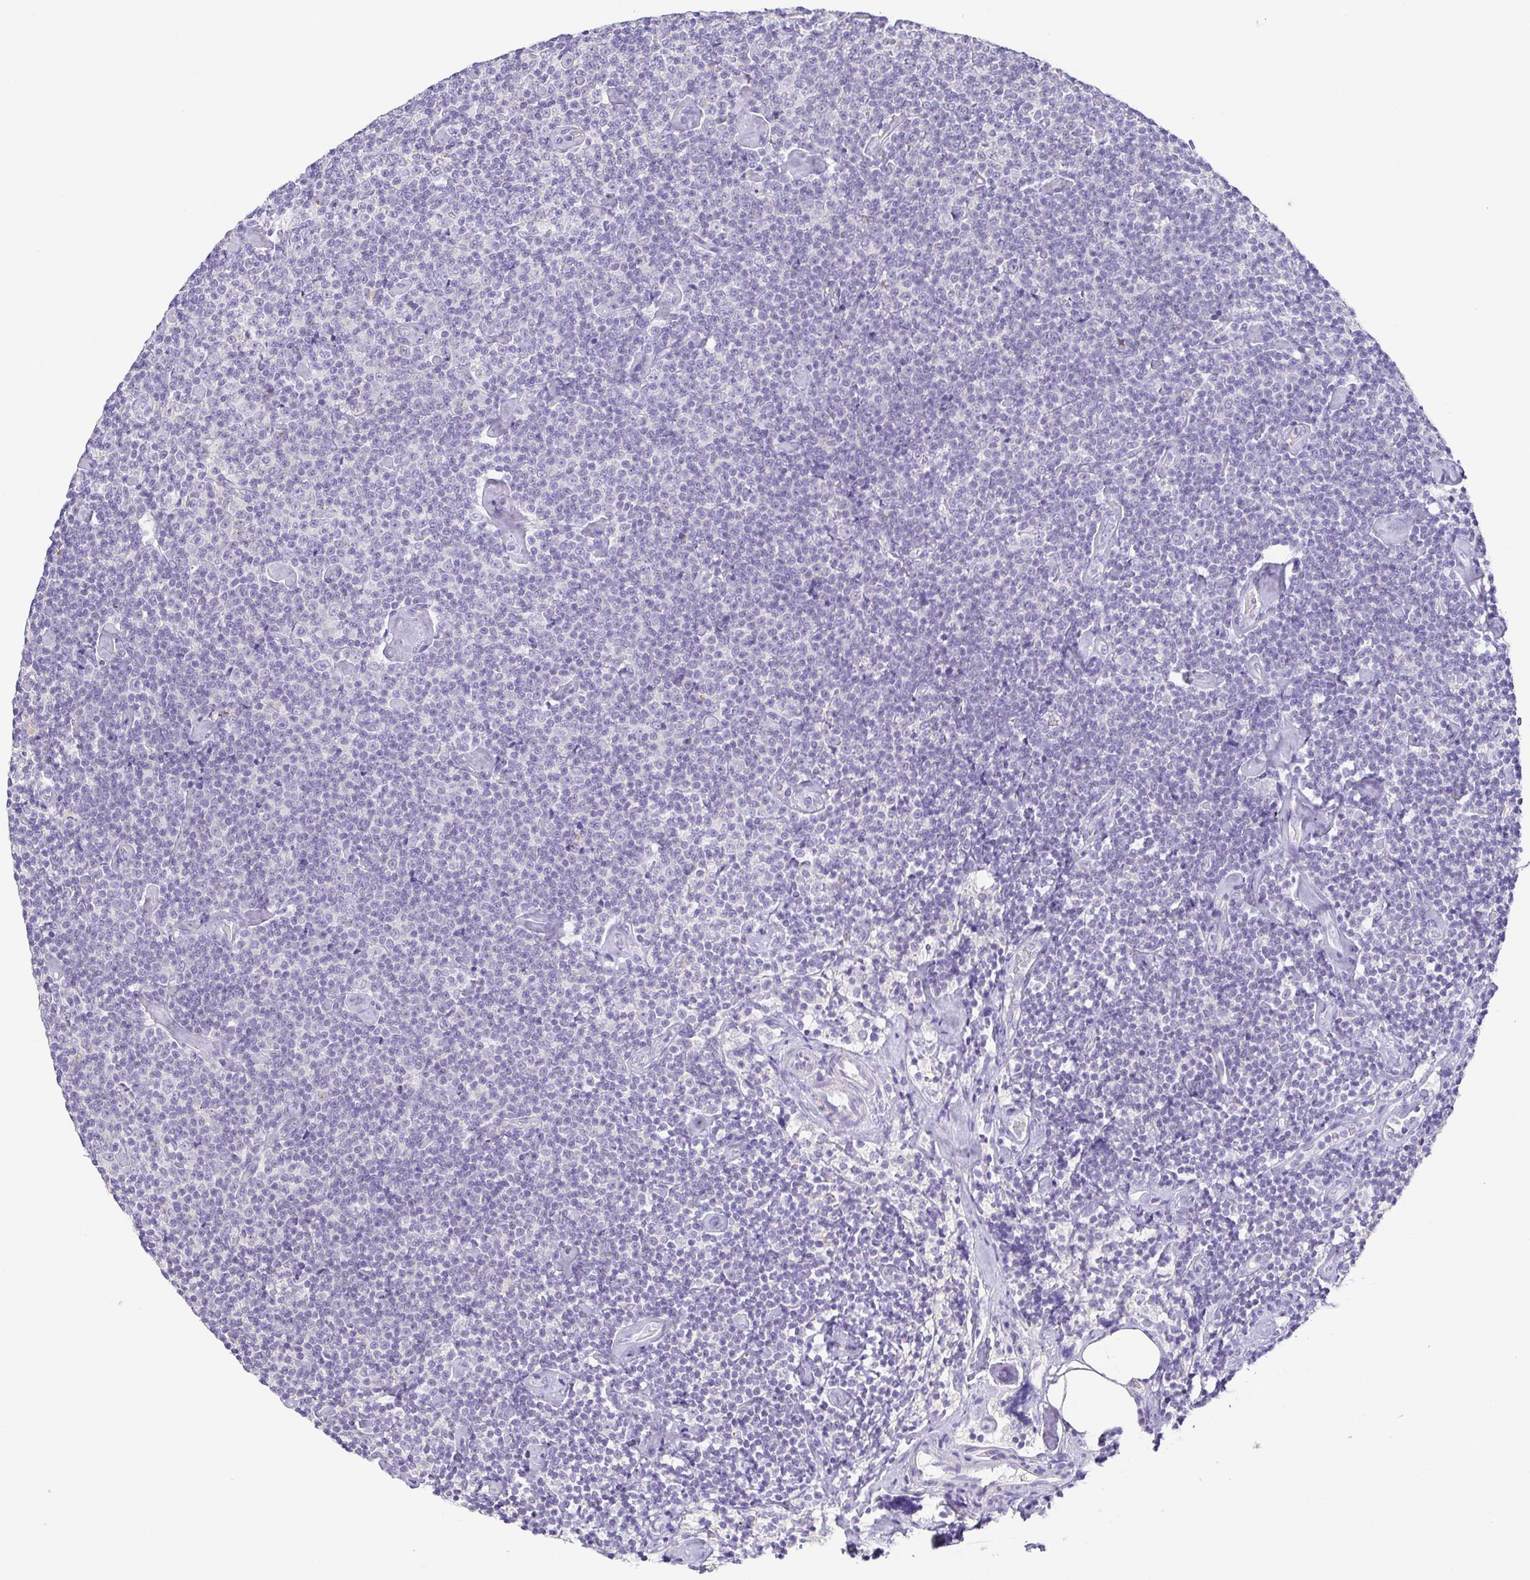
{"staining": {"intensity": "negative", "quantity": "none", "location": "none"}, "tissue": "lymphoma", "cell_type": "Tumor cells", "image_type": "cancer", "snomed": [{"axis": "morphology", "description": "Malignant lymphoma, non-Hodgkin's type, Low grade"}, {"axis": "topography", "description": "Lymph node"}], "caption": "Tumor cells show no significant protein expression in lymphoma.", "gene": "PKDREJ", "patient": {"sex": "male", "age": 81}}